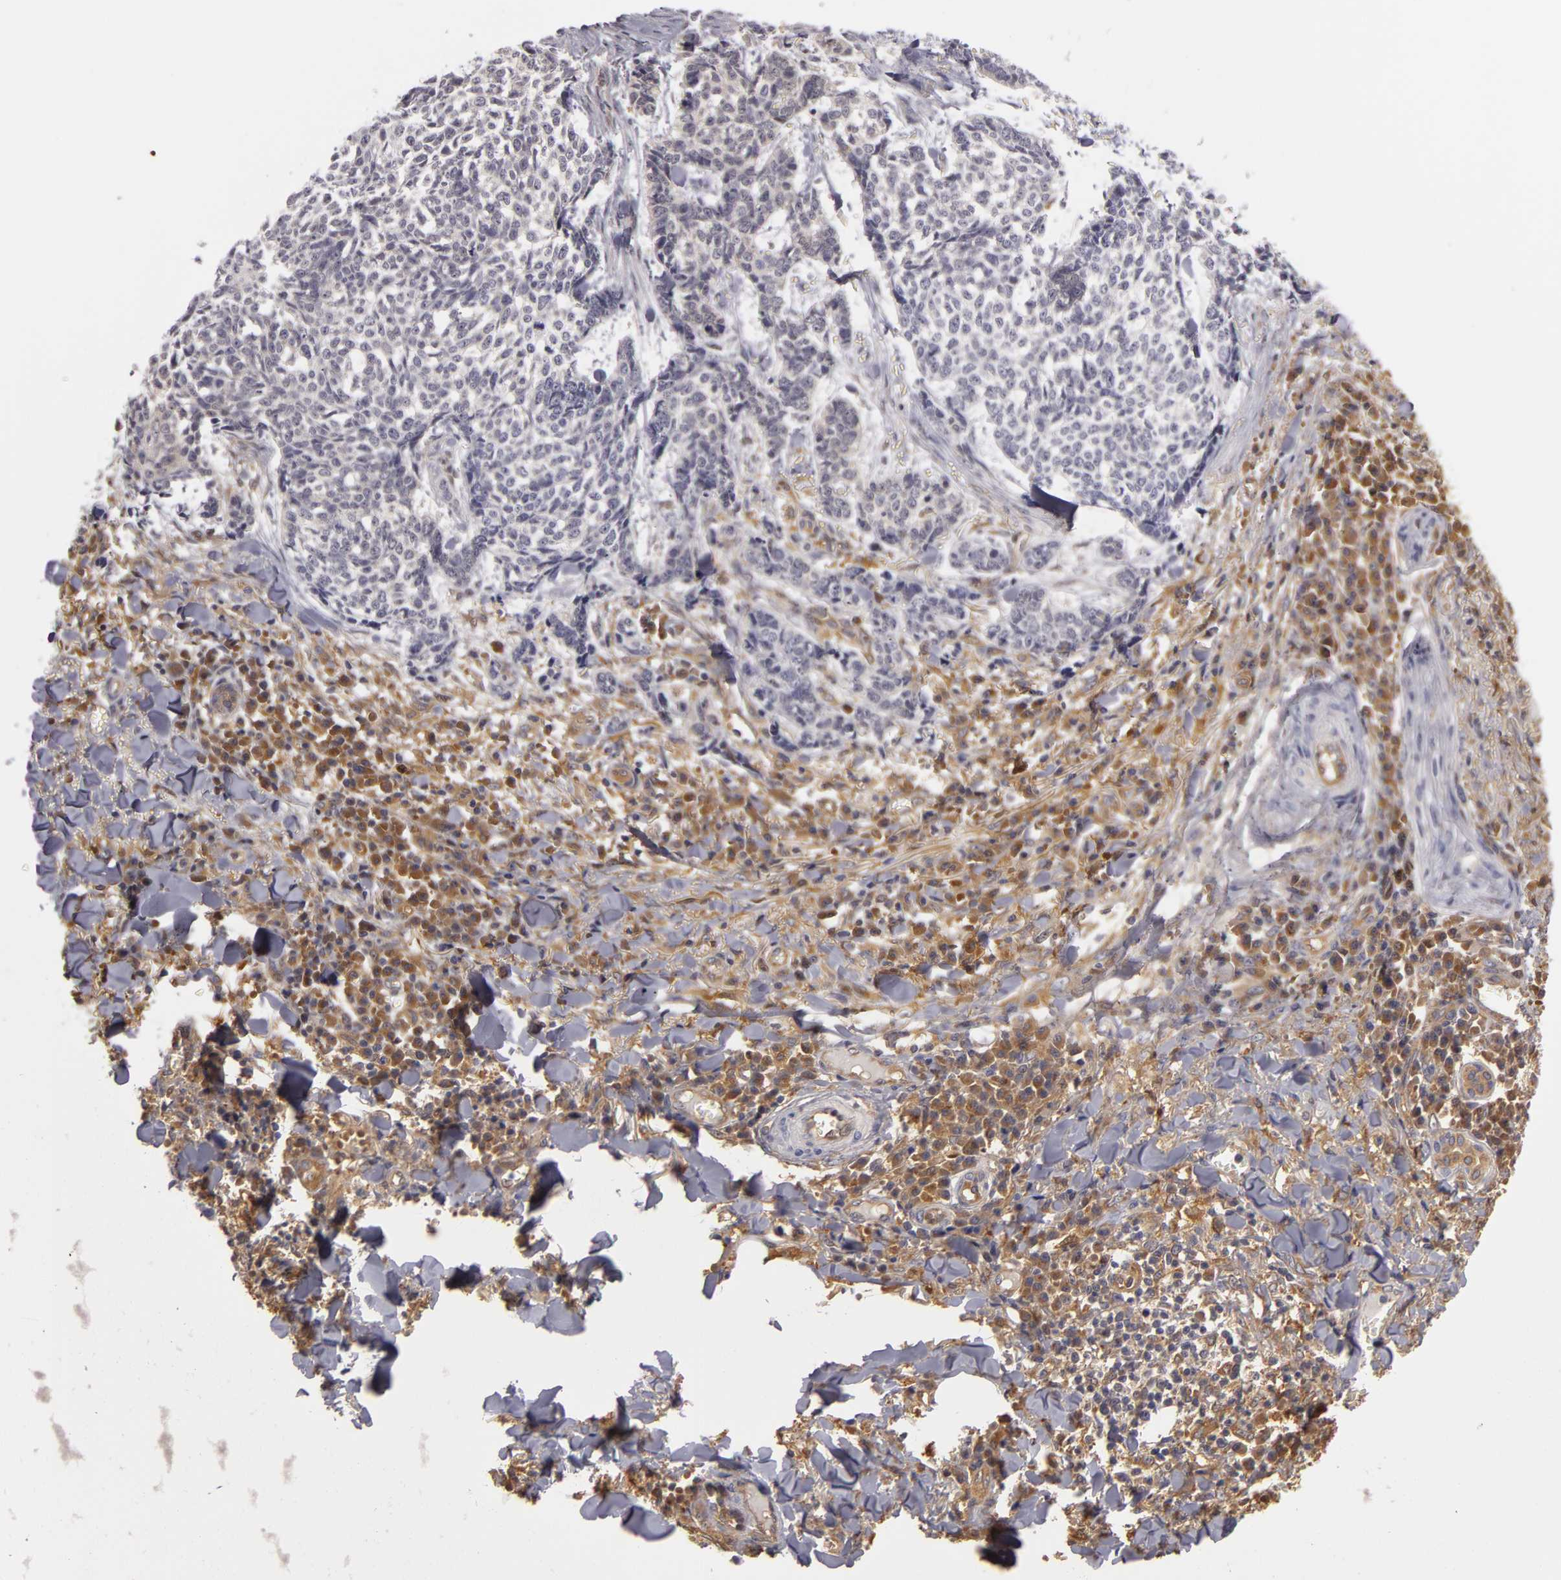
{"staining": {"intensity": "negative", "quantity": "none", "location": "none"}, "tissue": "skin cancer", "cell_type": "Tumor cells", "image_type": "cancer", "snomed": [{"axis": "morphology", "description": "Basal cell carcinoma"}, {"axis": "topography", "description": "Skin"}], "caption": "This is an immunohistochemistry (IHC) image of human basal cell carcinoma (skin). There is no expression in tumor cells.", "gene": "ZNF229", "patient": {"sex": "female", "age": 89}}